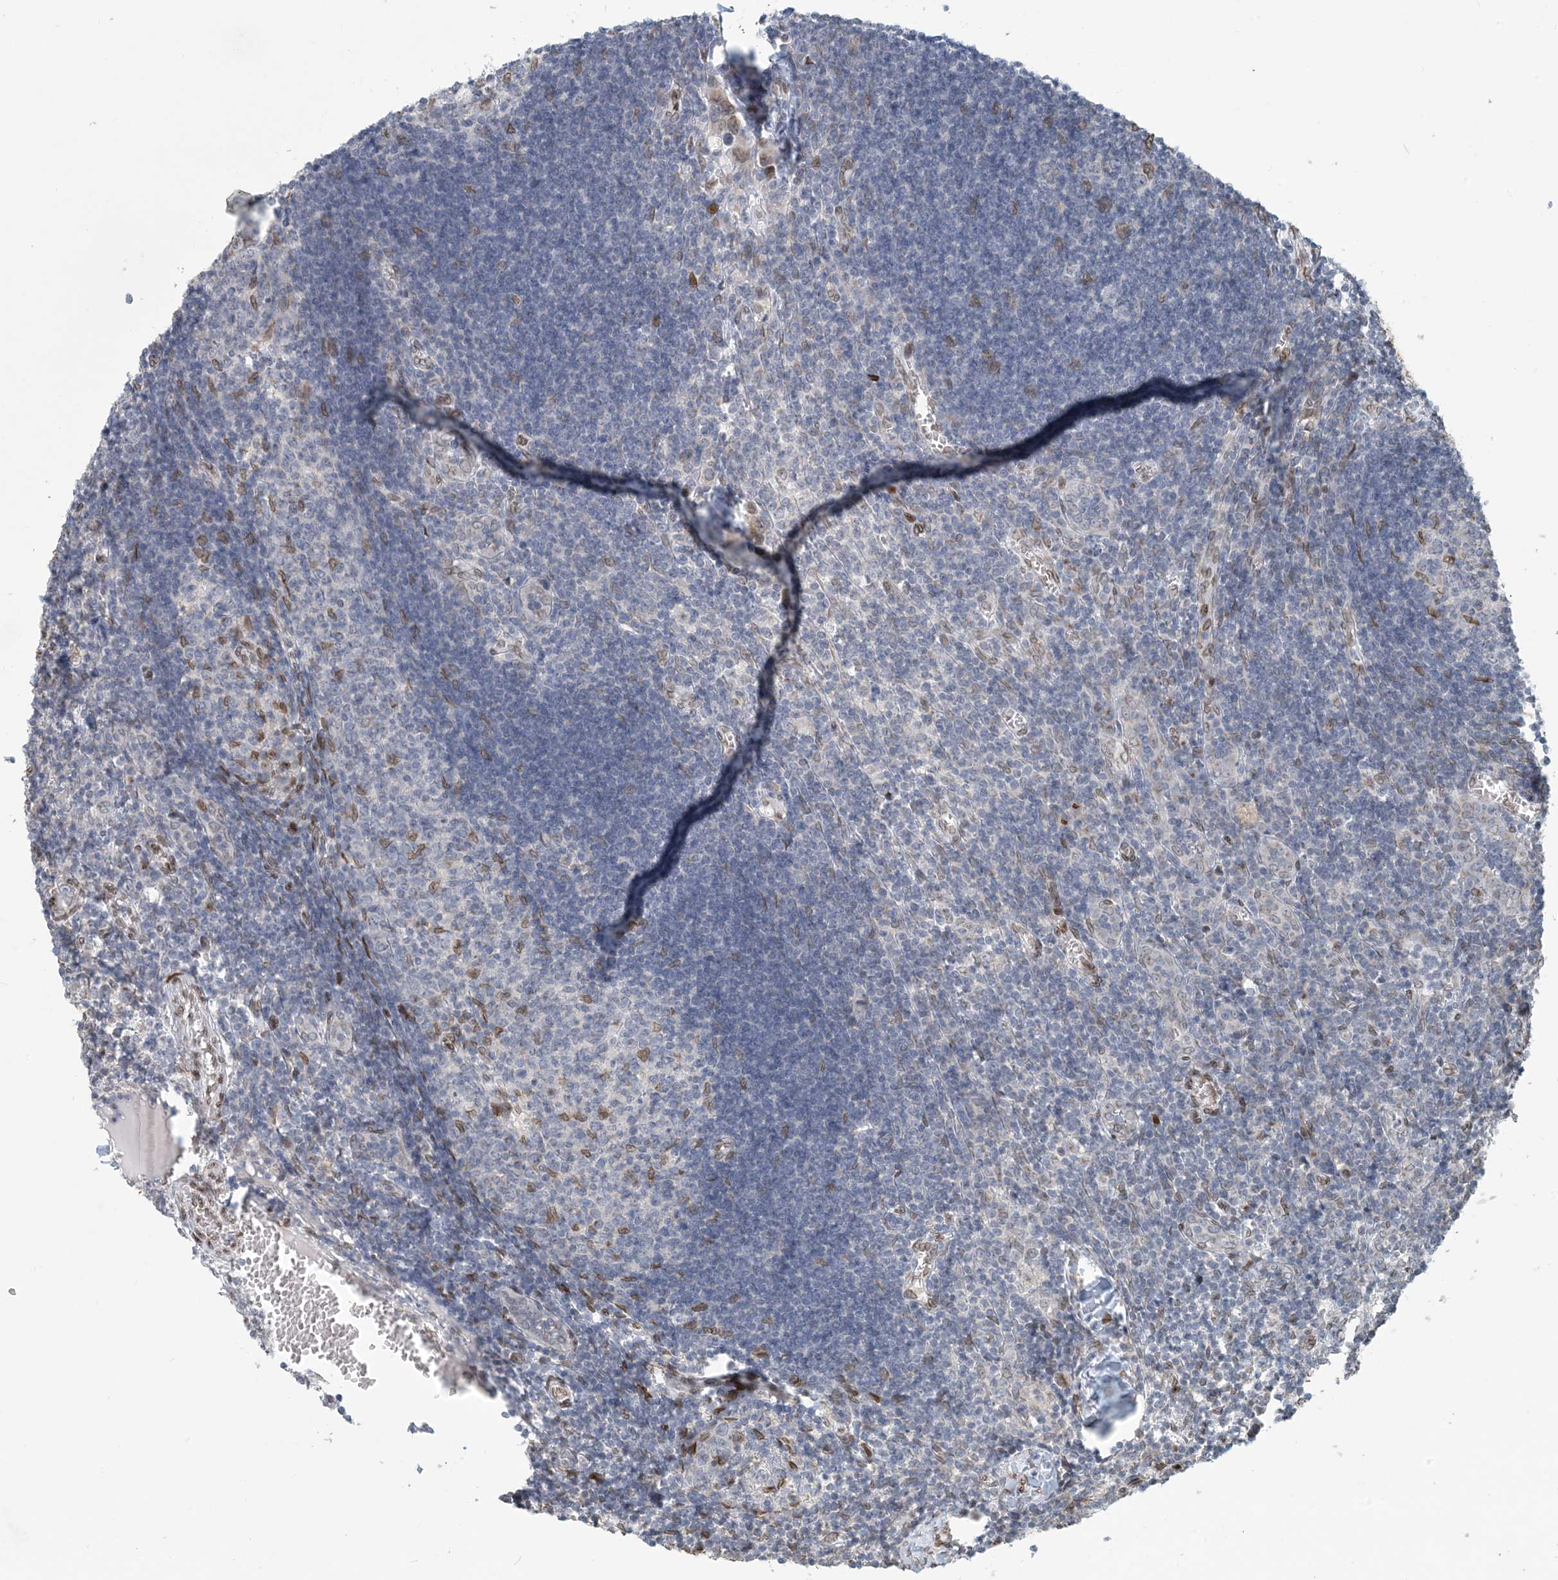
{"staining": {"intensity": "moderate", "quantity": "25%-75%", "location": "cytoplasmic/membranous"}, "tissue": "lymph node", "cell_type": "Germinal center cells", "image_type": "normal", "snomed": [{"axis": "morphology", "description": "Normal tissue, NOS"}, {"axis": "morphology", "description": "Malignant melanoma, Metastatic site"}, {"axis": "topography", "description": "Lymph node"}], "caption": "Lymph node stained with DAB (3,3'-diaminobenzidine) immunohistochemistry exhibits medium levels of moderate cytoplasmic/membranous staining in approximately 25%-75% of germinal center cells.", "gene": "SLC35A2", "patient": {"sex": "male", "age": 41}}